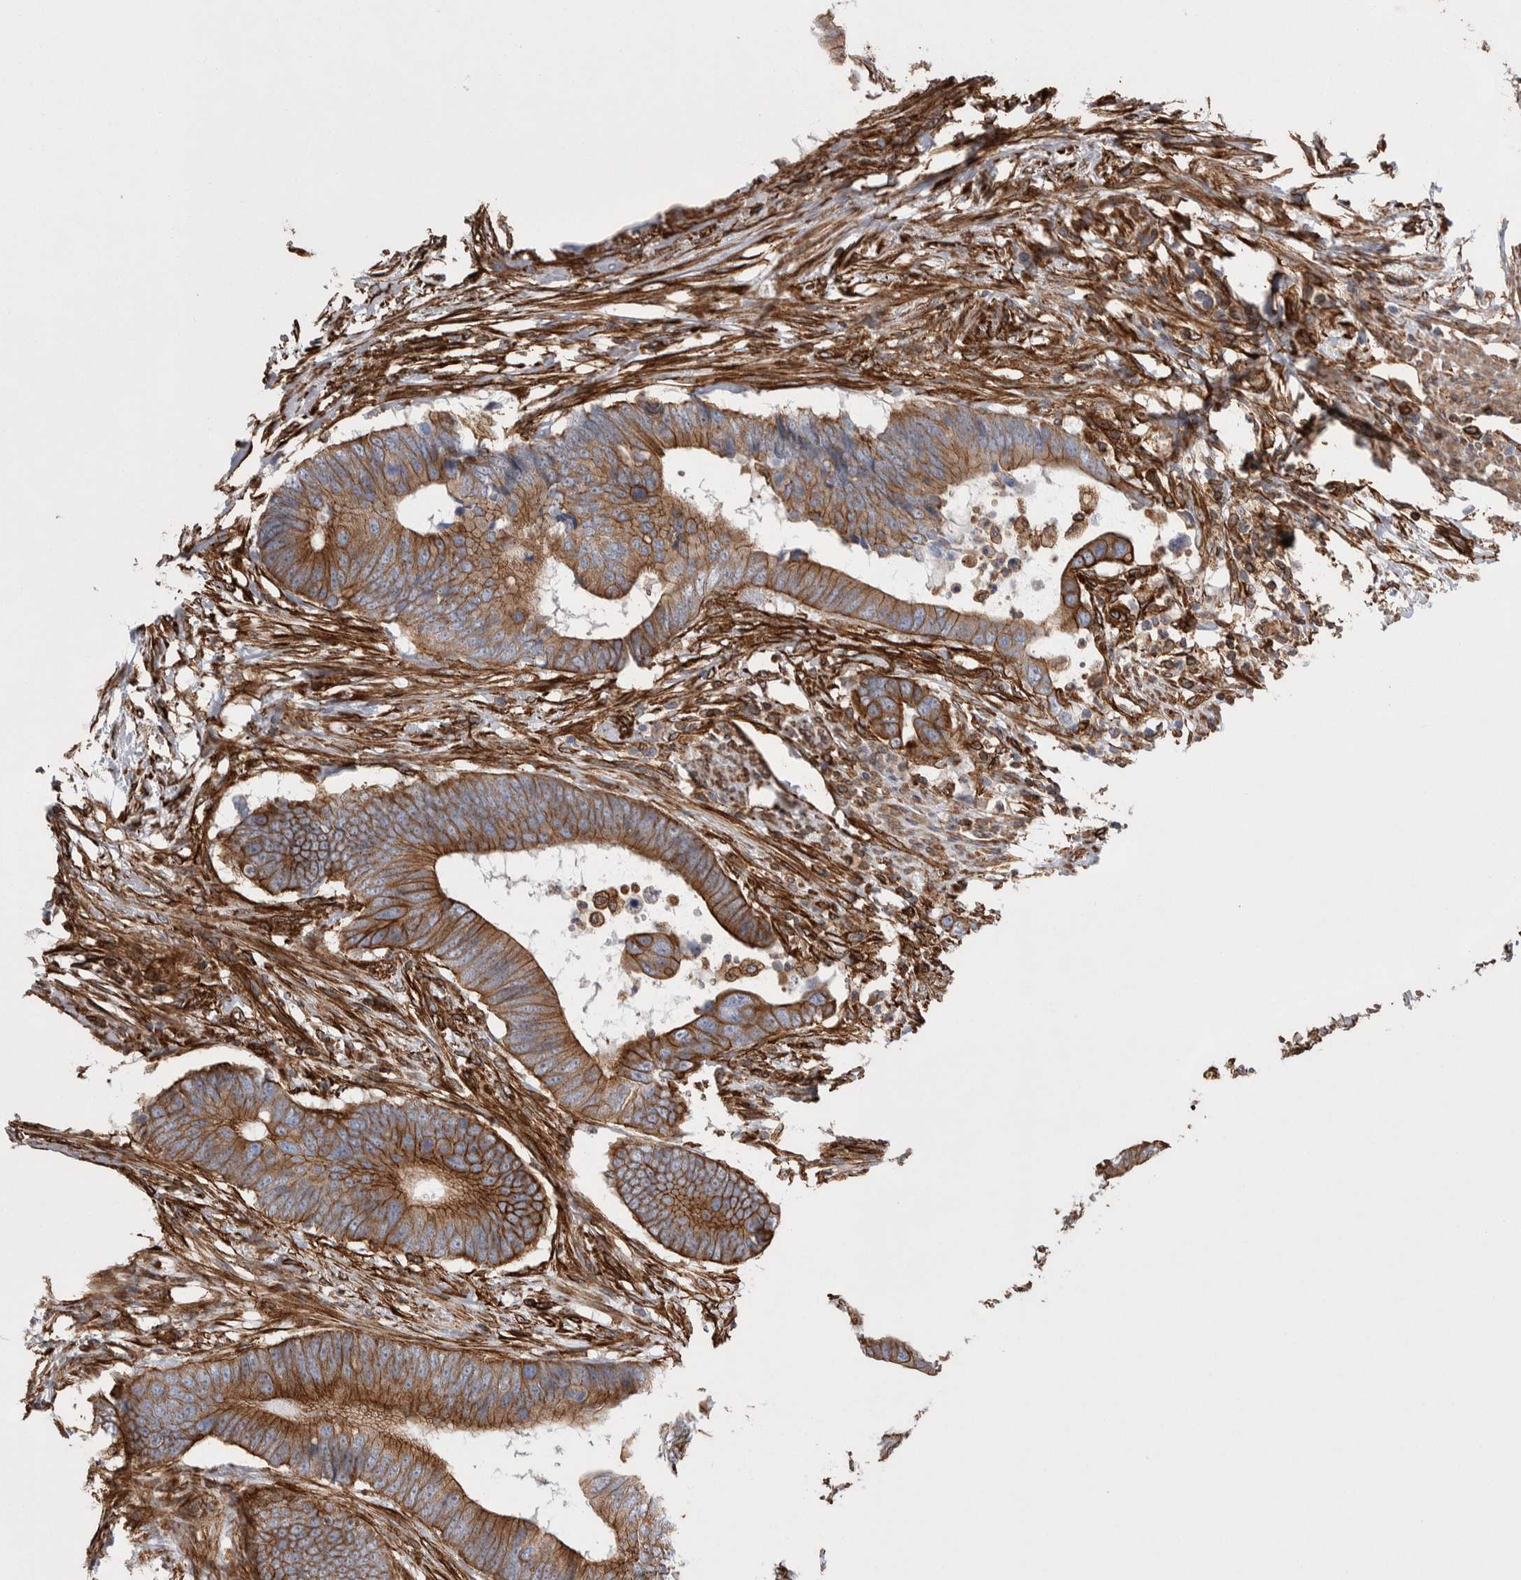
{"staining": {"intensity": "strong", "quantity": ">75%", "location": "cytoplasmic/membranous"}, "tissue": "colorectal cancer", "cell_type": "Tumor cells", "image_type": "cancer", "snomed": [{"axis": "morphology", "description": "Adenocarcinoma, NOS"}, {"axis": "topography", "description": "Colon"}], "caption": "Colorectal cancer stained with a protein marker reveals strong staining in tumor cells.", "gene": "KIF12", "patient": {"sex": "male", "age": 56}}